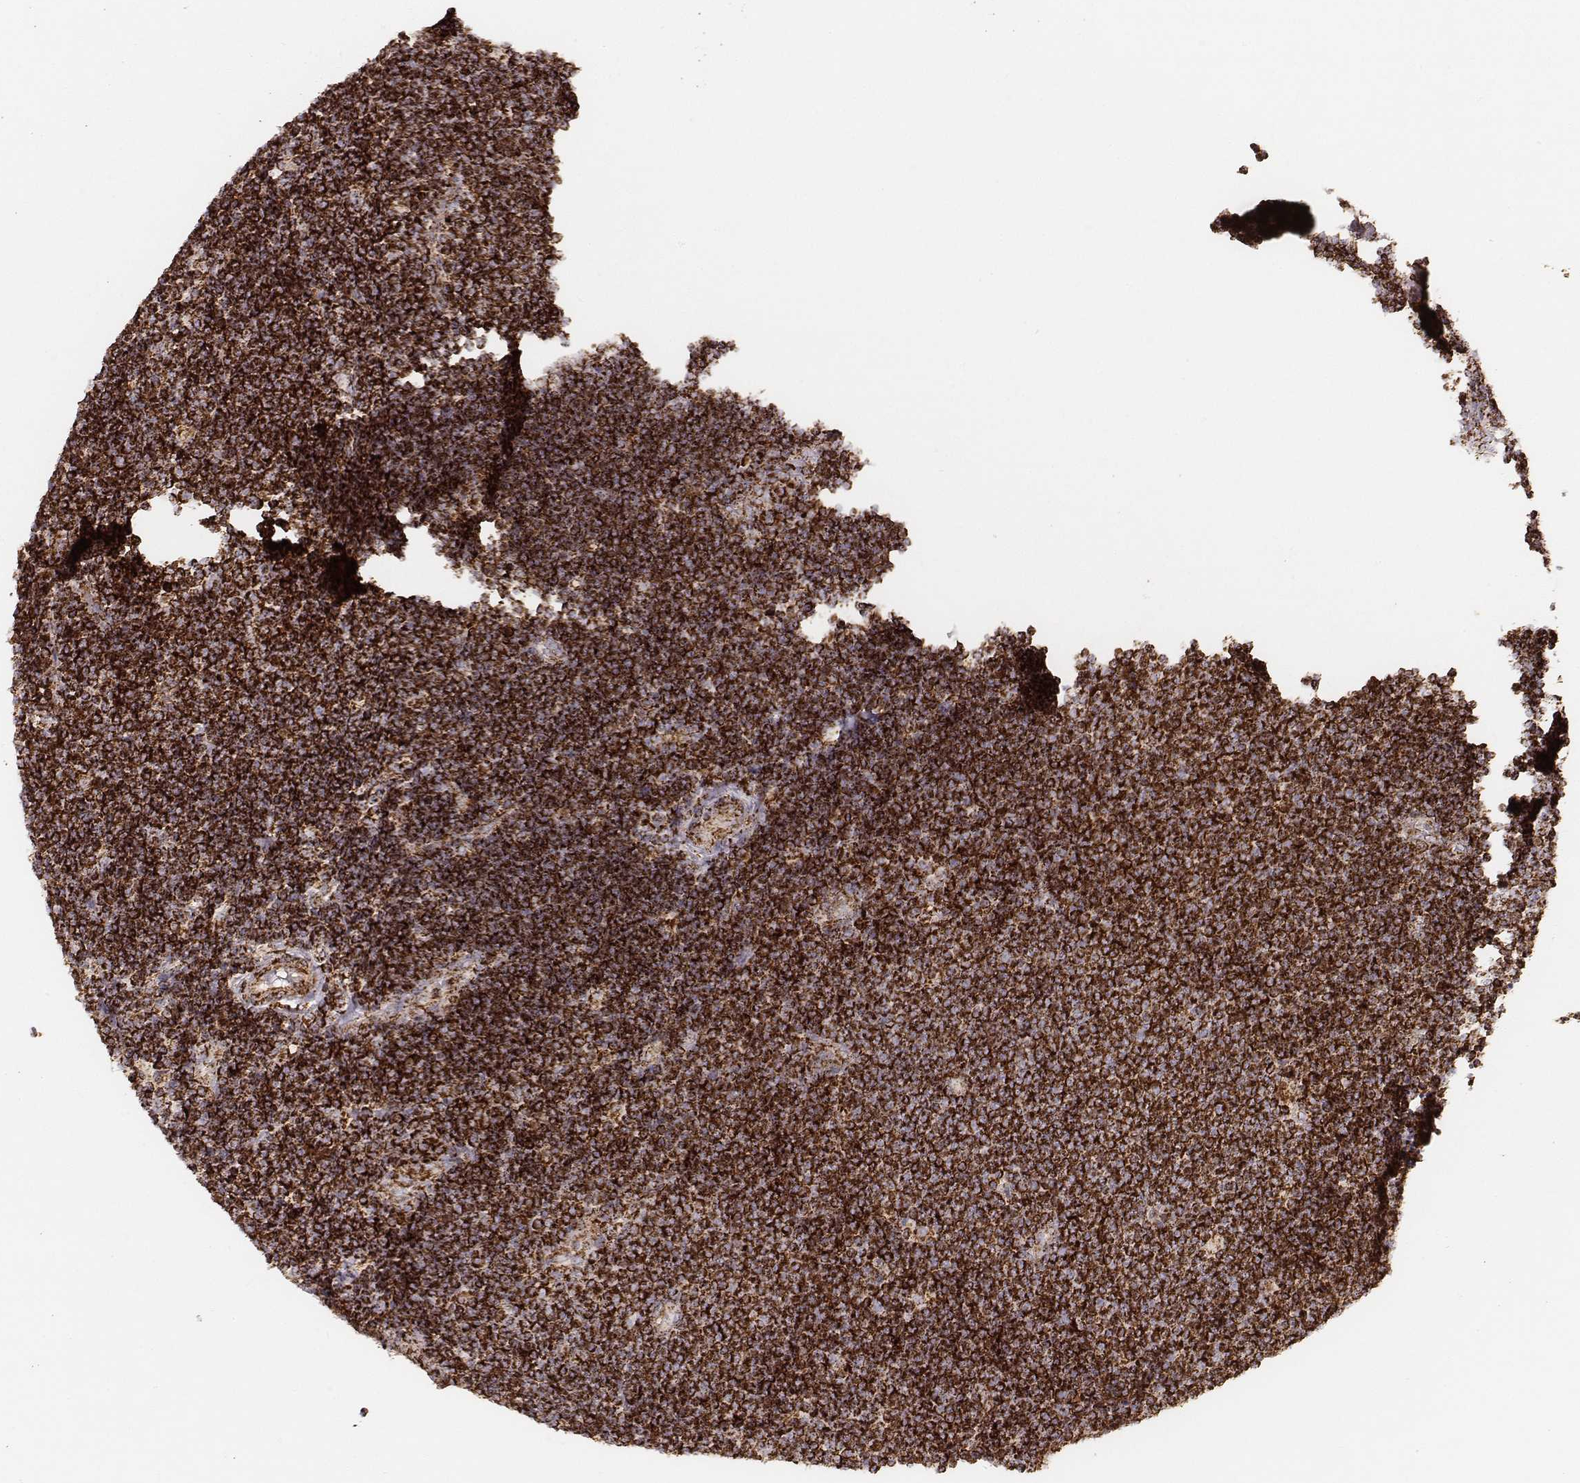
{"staining": {"intensity": "strong", "quantity": ">75%", "location": "cytoplasmic/membranous"}, "tissue": "lymphoma", "cell_type": "Tumor cells", "image_type": "cancer", "snomed": [{"axis": "morphology", "description": "Malignant lymphoma, non-Hodgkin's type, Low grade"}, {"axis": "topography", "description": "Brain"}], "caption": "The image exhibits immunohistochemical staining of malignant lymphoma, non-Hodgkin's type (low-grade). There is strong cytoplasmic/membranous positivity is seen in about >75% of tumor cells.", "gene": "CS", "patient": {"sex": "female", "age": 66}}